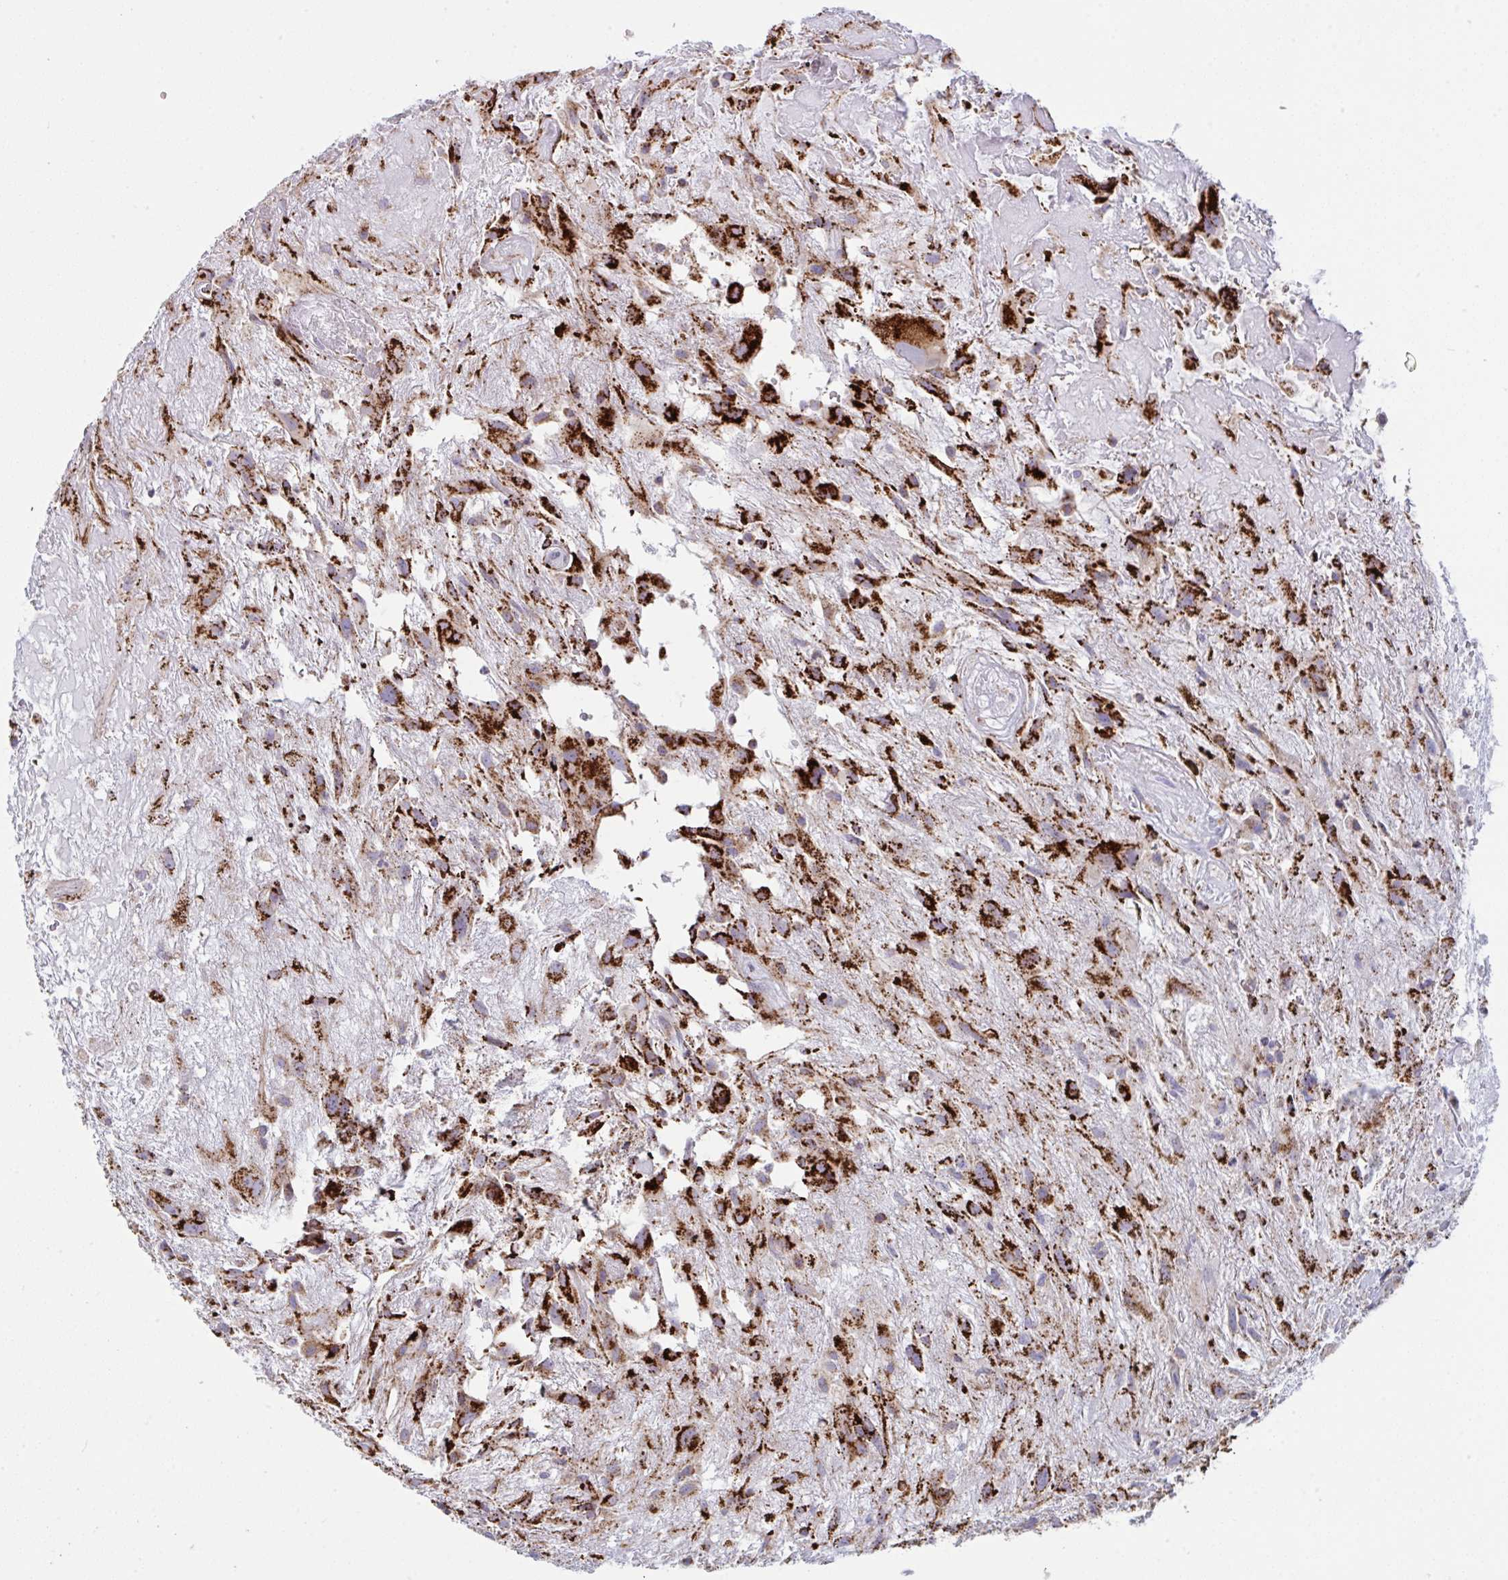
{"staining": {"intensity": "strong", "quantity": ">75%", "location": "cytoplasmic/membranous"}, "tissue": "glioma", "cell_type": "Tumor cells", "image_type": "cancer", "snomed": [{"axis": "morphology", "description": "Glioma, malignant, High grade"}, {"axis": "topography", "description": "Brain"}], "caption": "A brown stain highlights strong cytoplasmic/membranous expression of a protein in human high-grade glioma (malignant) tumor cells.", "gene": "MICOS10", "patient": {"sex": "male", "age": 46}}